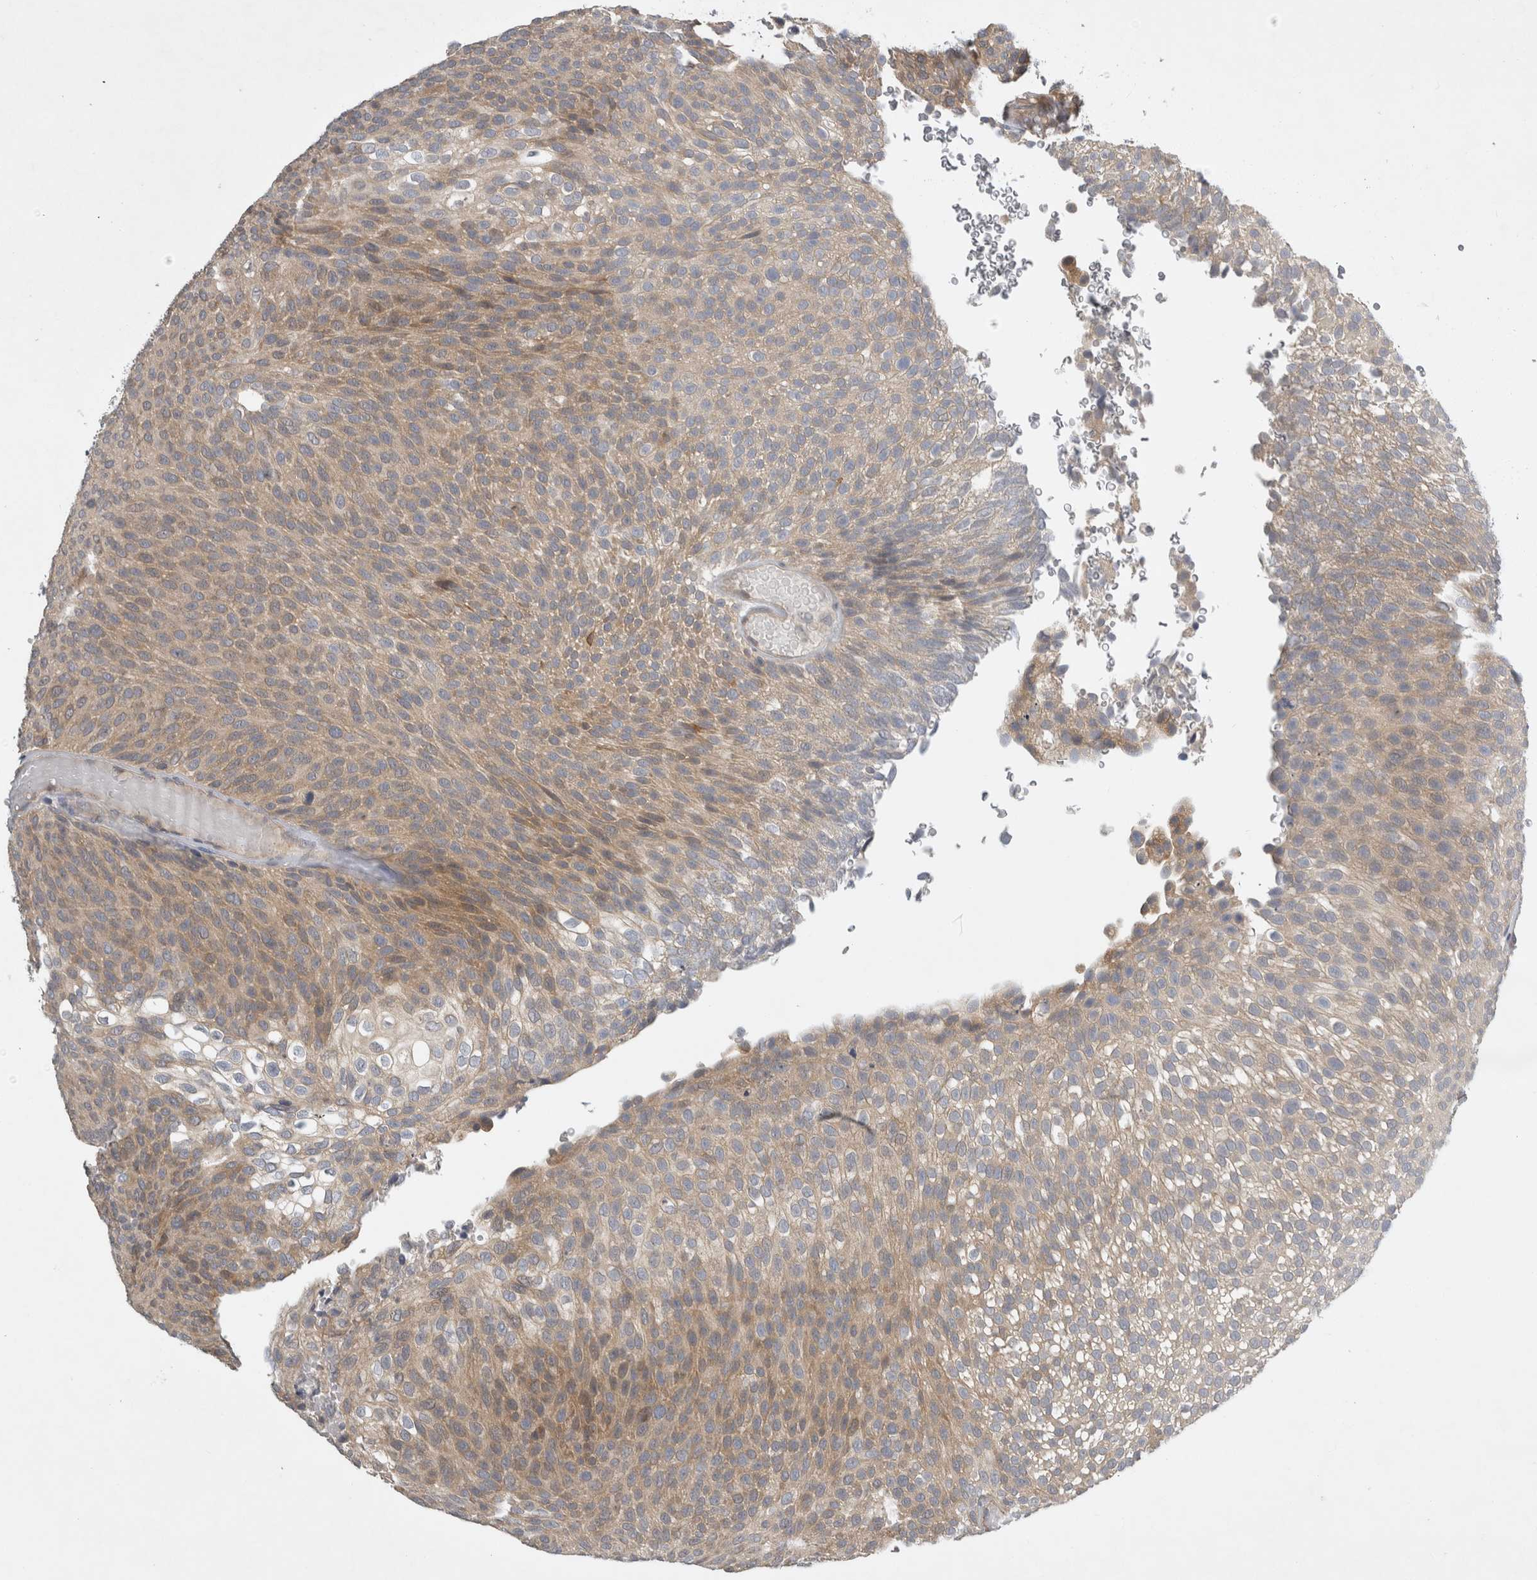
{"staining": {"intensity": "moderate", "quantity": ">75%", "location": "cytoplasmic/membranous"}, "tissue": "urothelial cancer", "cell_type": "Tumor cells", "image_type": "cancer", "snomed": [{"axis": "morphology", "description": "Urothelial carcinoma, Low grade"}, {"axis": "topography", "description": "Urinary bladder"}], "caption": "Protein expression analysis of low-grade urothelial carcinoma exhibits moderate cytoplasmic/membranous positivity in approximately >75% of tumor cells.", "gene": "AASDHPPT", "patient": {"sex": "male", "age": 78}}